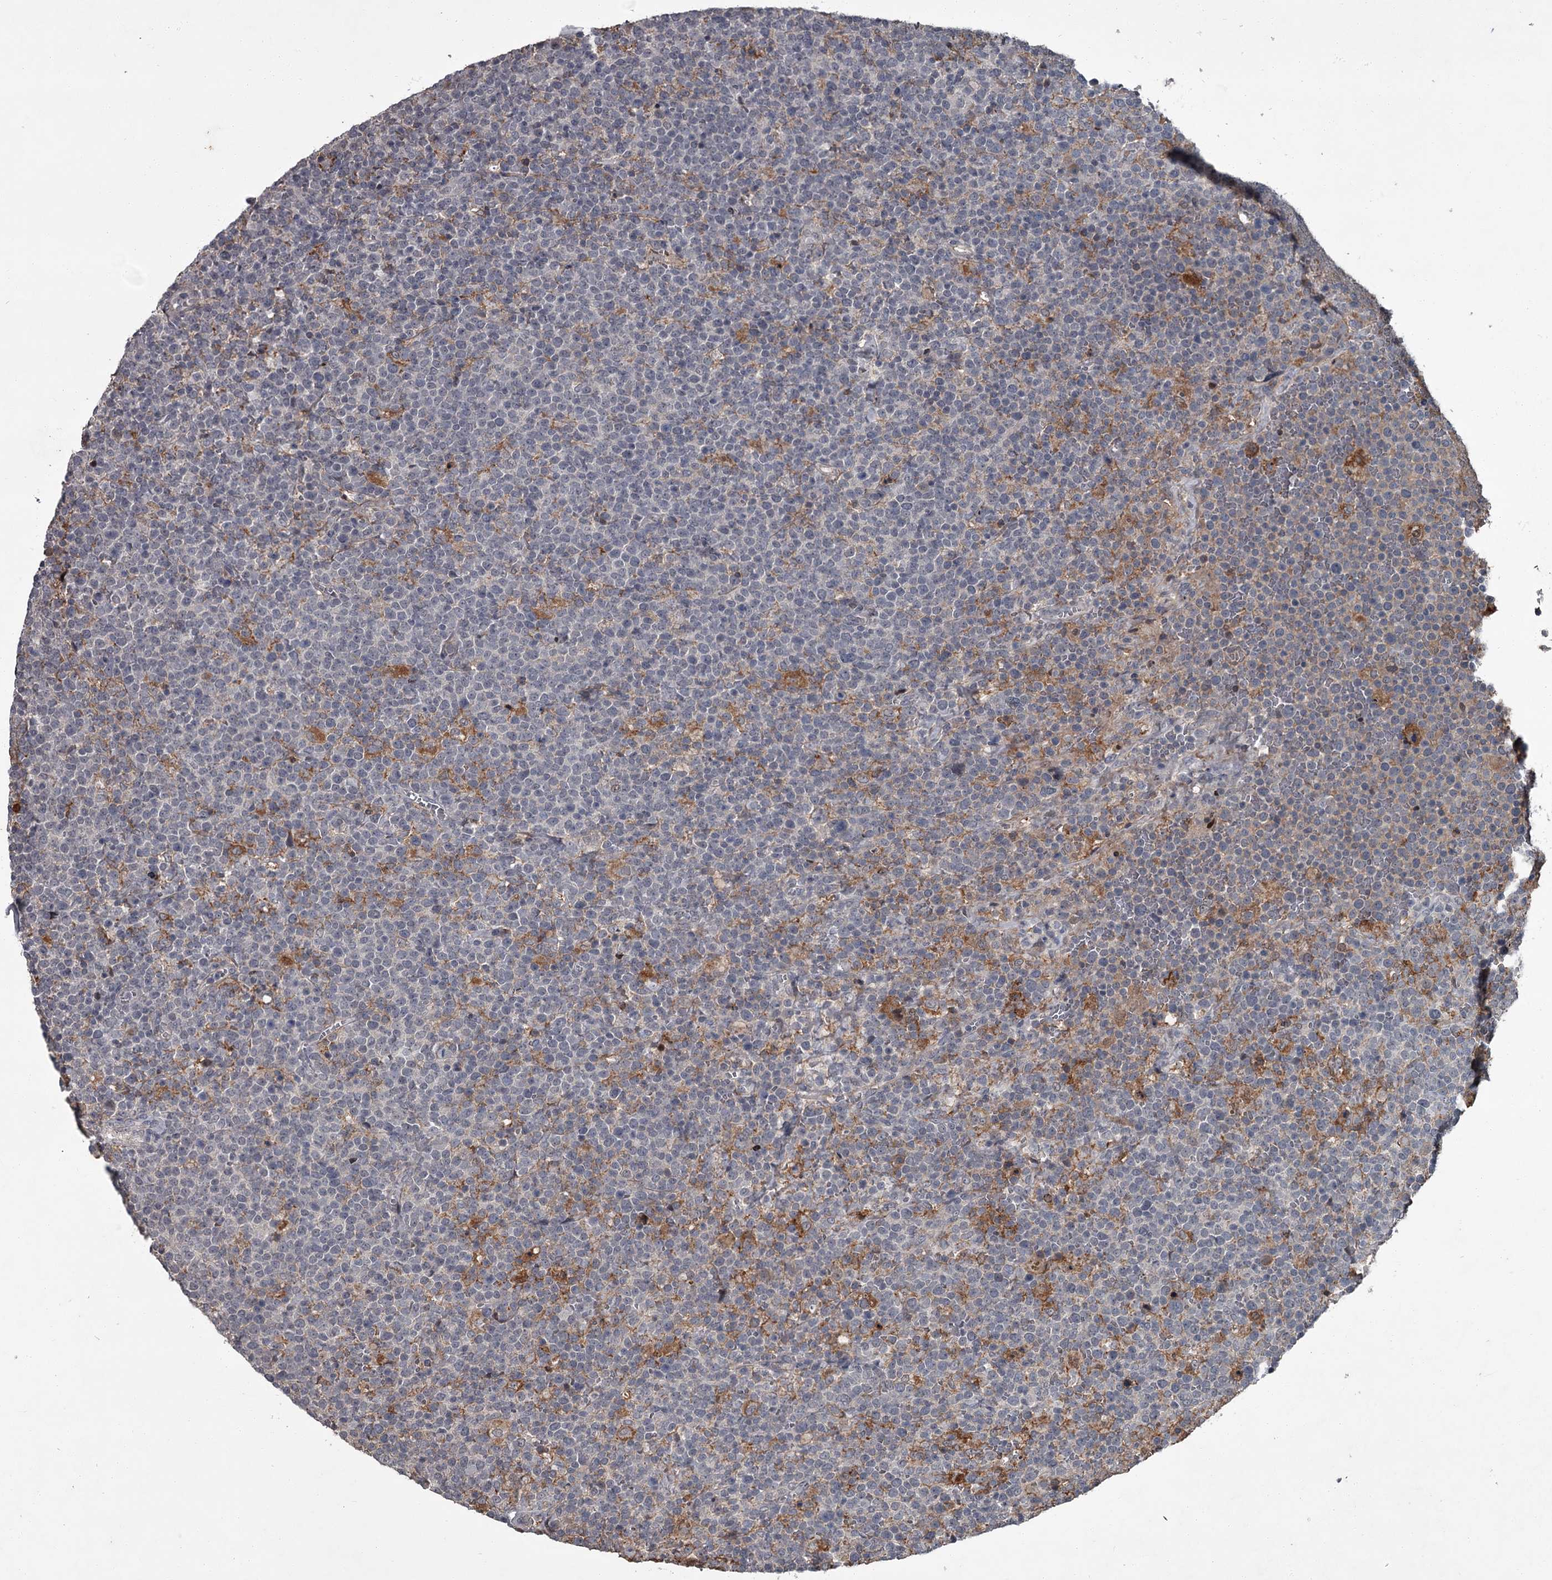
{"staining": {"intensity": "negative", "quantity": "none", "location": "none"}, "tissue": "lymphoma", "cell_type": "Tumor cells", "image_type": "cancer", "snomed": [{"axis": "morphology", "description": "Malignant lymphoma, non-Hodgkin's type, High grade"}, {"axis": "topography", "description": "Lymph node"}], "caption": "There is no significant expression in tumor cells of lymphoma.", "gene": "FLVCR2", "patient": {"sex": "male", "age": 61}}